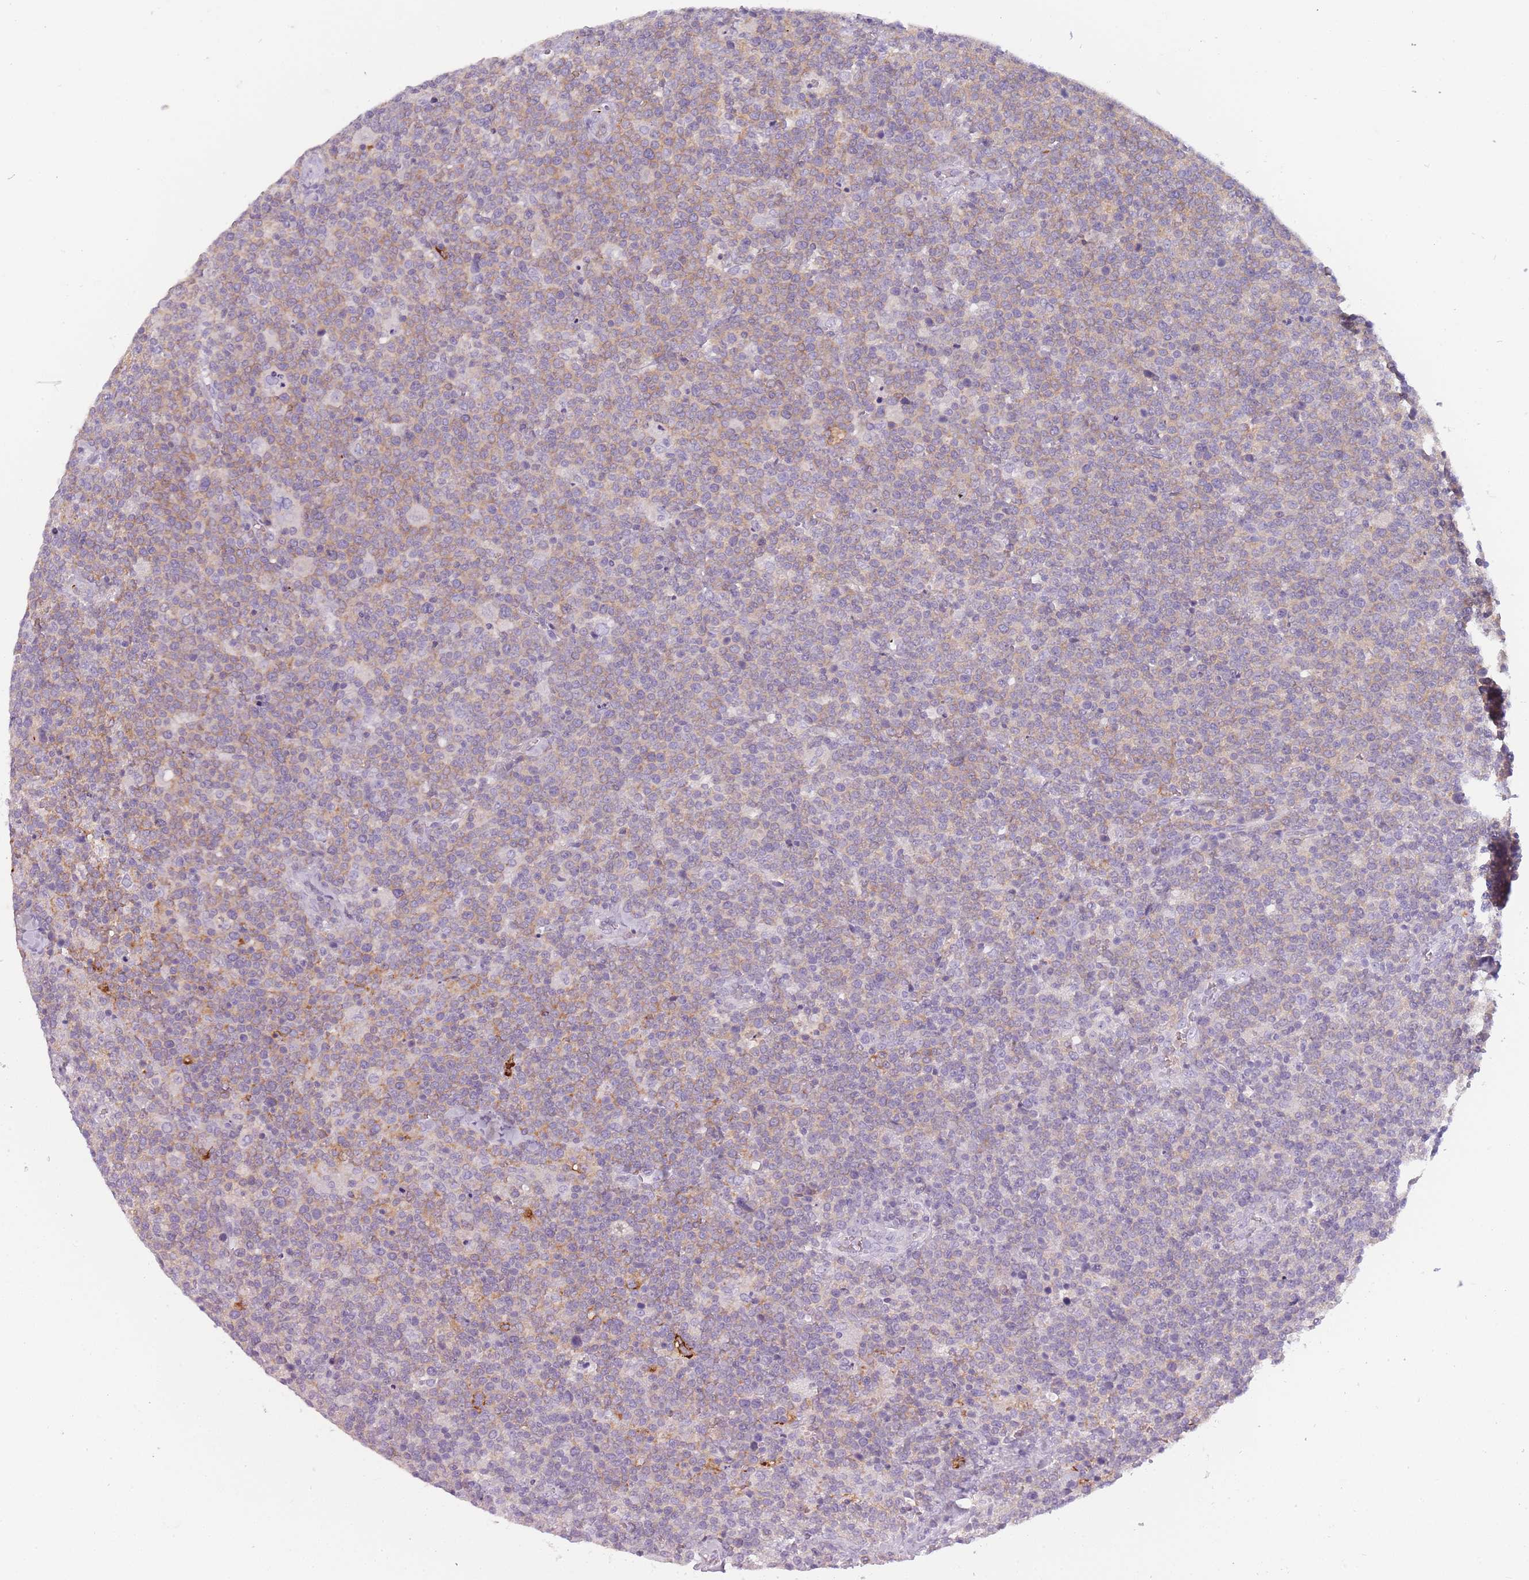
{"staining": {"intensity": "weak", "quantity": "25%-75%", "location": "cytoplasmic/membranous"}, "tissue": "lymphoma", "cell_type": "Tumor cells", "image_type": "cancer", "snomed": [{"axis": "morphology", "description": "Malignant lymphoma, non-Hodgkin's type, High grade"}, {"axis": "topography", "description": "Lymph node"}], "caption": "A histopathology image of high-grade malignant lymphoma, non-Hodgkin's type stained for a protein exhibits weak cytoplasmic/membranous brown staining in tumor cells. (brown staining indicates protein expression, while blue staining denotes nuclei).", "gene": "NDST2", "patient": {"sex": "male", "age": 61}}